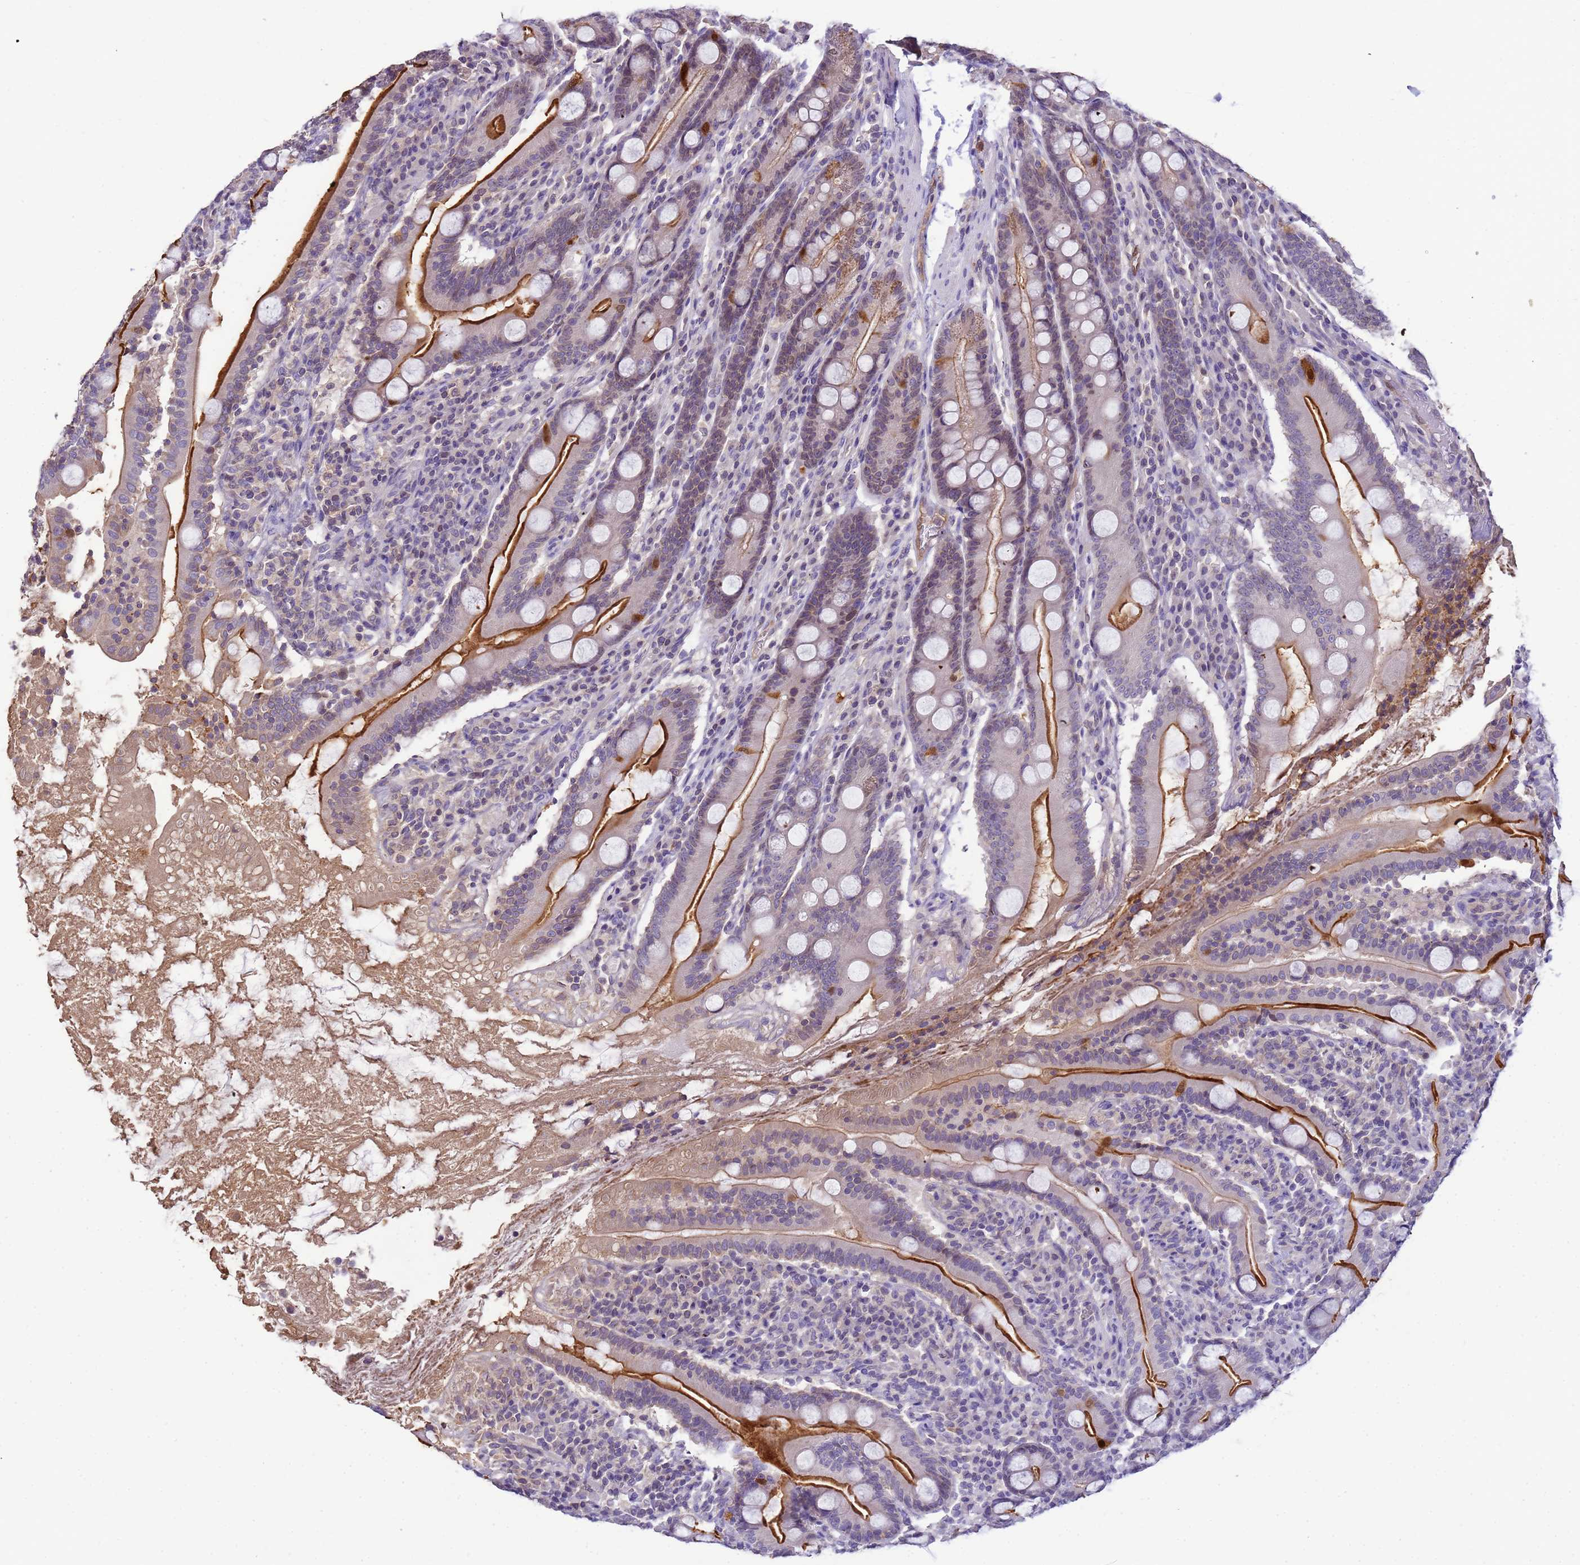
{"staining": {"intensity": "strong", "quantity": "25%-75%", "location": "cytoplasmic/membranous,nuclear"}, "tissue": "duodenum", "cell_type": "Glandular cells", "image_type": "normal", "snomed": [{"axis": "morphology", "description": "Normal tissue, NOS"}, {"axis": "topography", "description": "Duodenum"}], "caption": "DAB (3,3'-diaminobenzidine) immunohistochemical staining of unremarkable human duodenum reveals strong cytoplasmic/membranous,nuclear protein positivity in approximately 25%-75% of glandular cells.", "gene": "PLCXD3", "patient": {"sex": "male", "age": 35}}